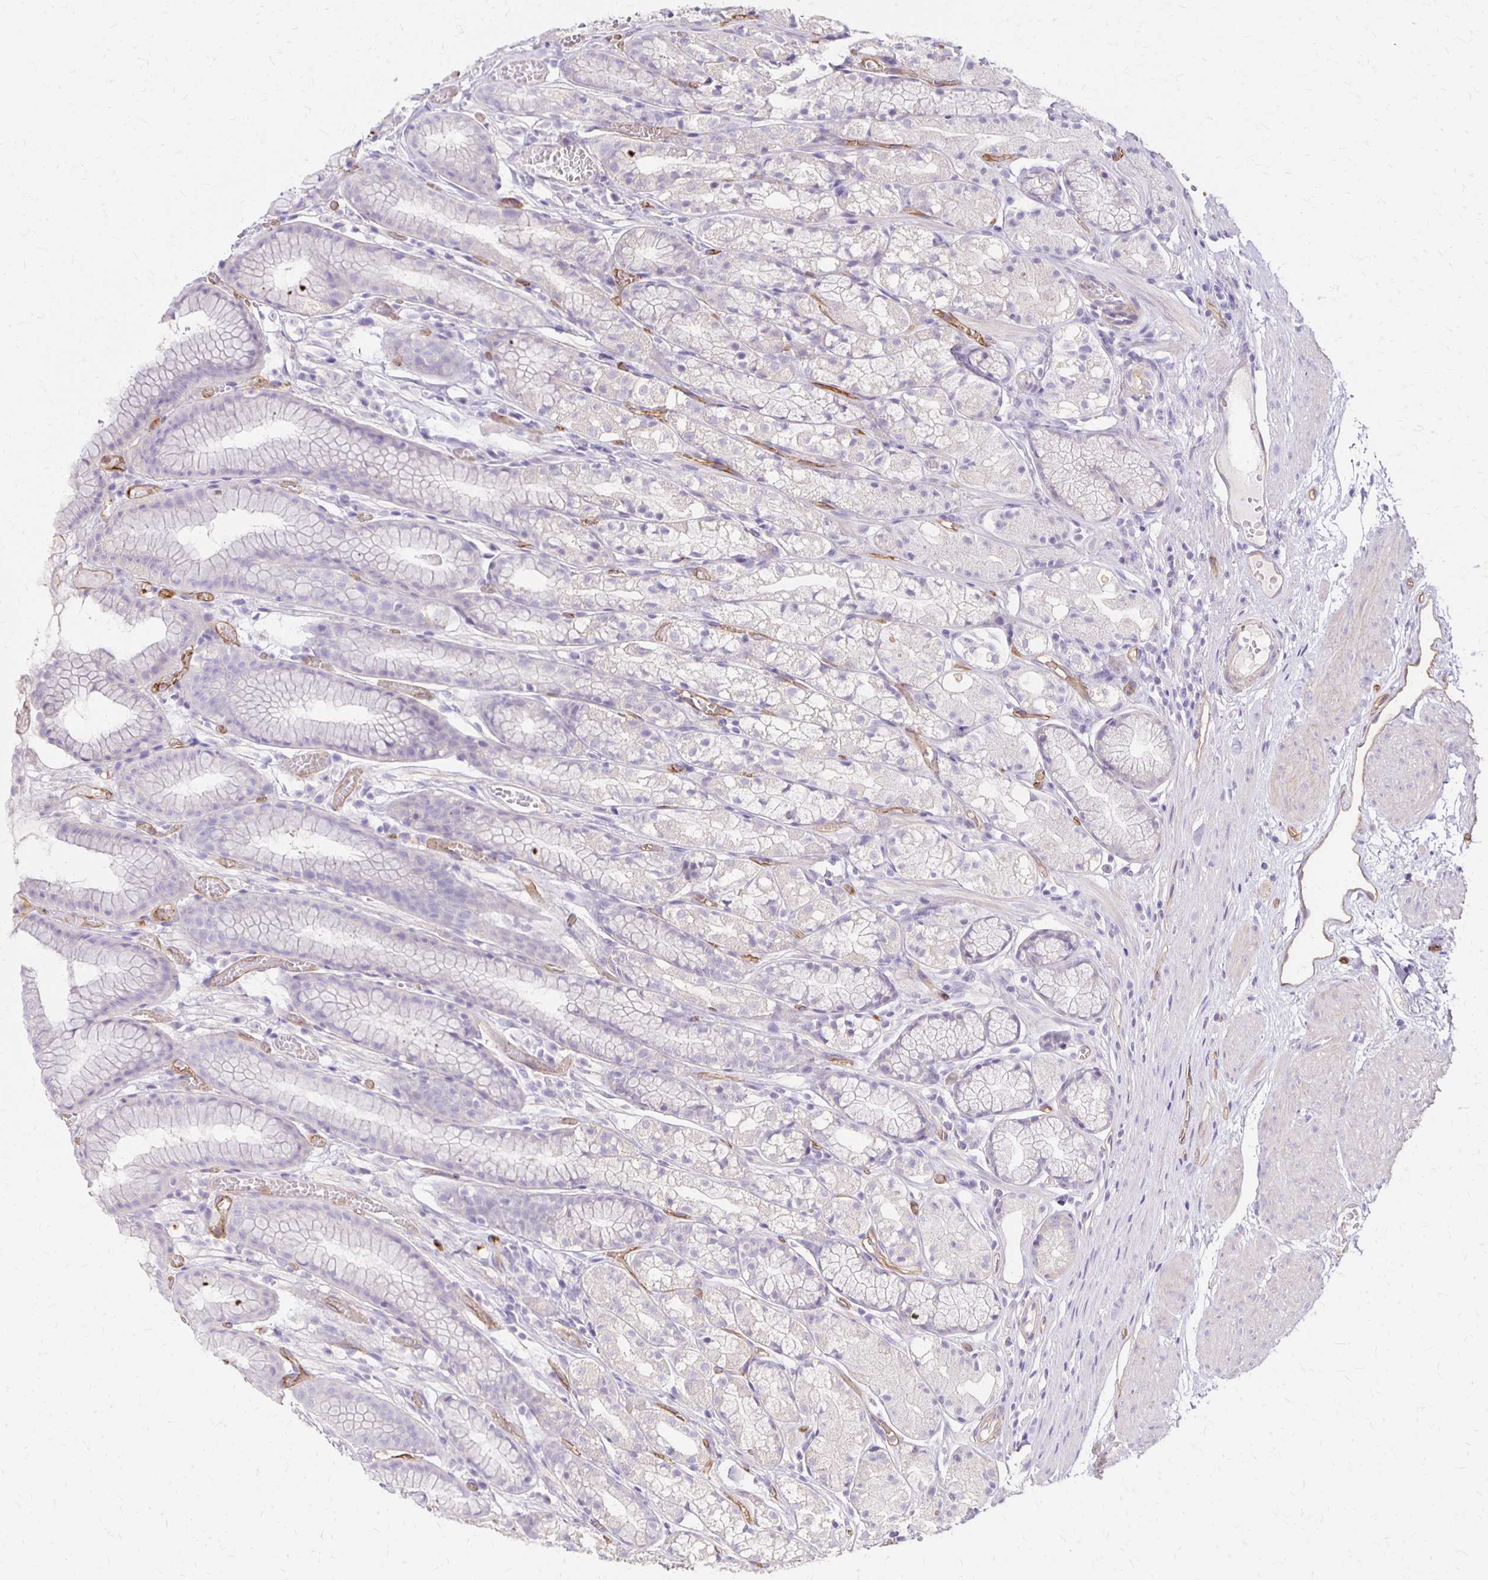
{"staining": {"intensity": "negative", "quantity": "none", "location": "none"}, "tissue": "stomach", "cell_type": "Glandular cells", "image_type": "normal", "snomed": [{"axis": "morphology", "description": "Normal tissue, NOS"}, {"axis": "topography", "description": "Smooth muscle"}, {"axis": "topography", "description": "Stomach"}], "caption": "Immunohistochemistry (IHC) micrograph of benign stomach: human stomach stained with DAB (3,3'-diaminobenzidine) demonstrates no significant protein staining in glandular cells.", "gene": "TTYH1", "patient": {"sex": "male", "age": 70}}